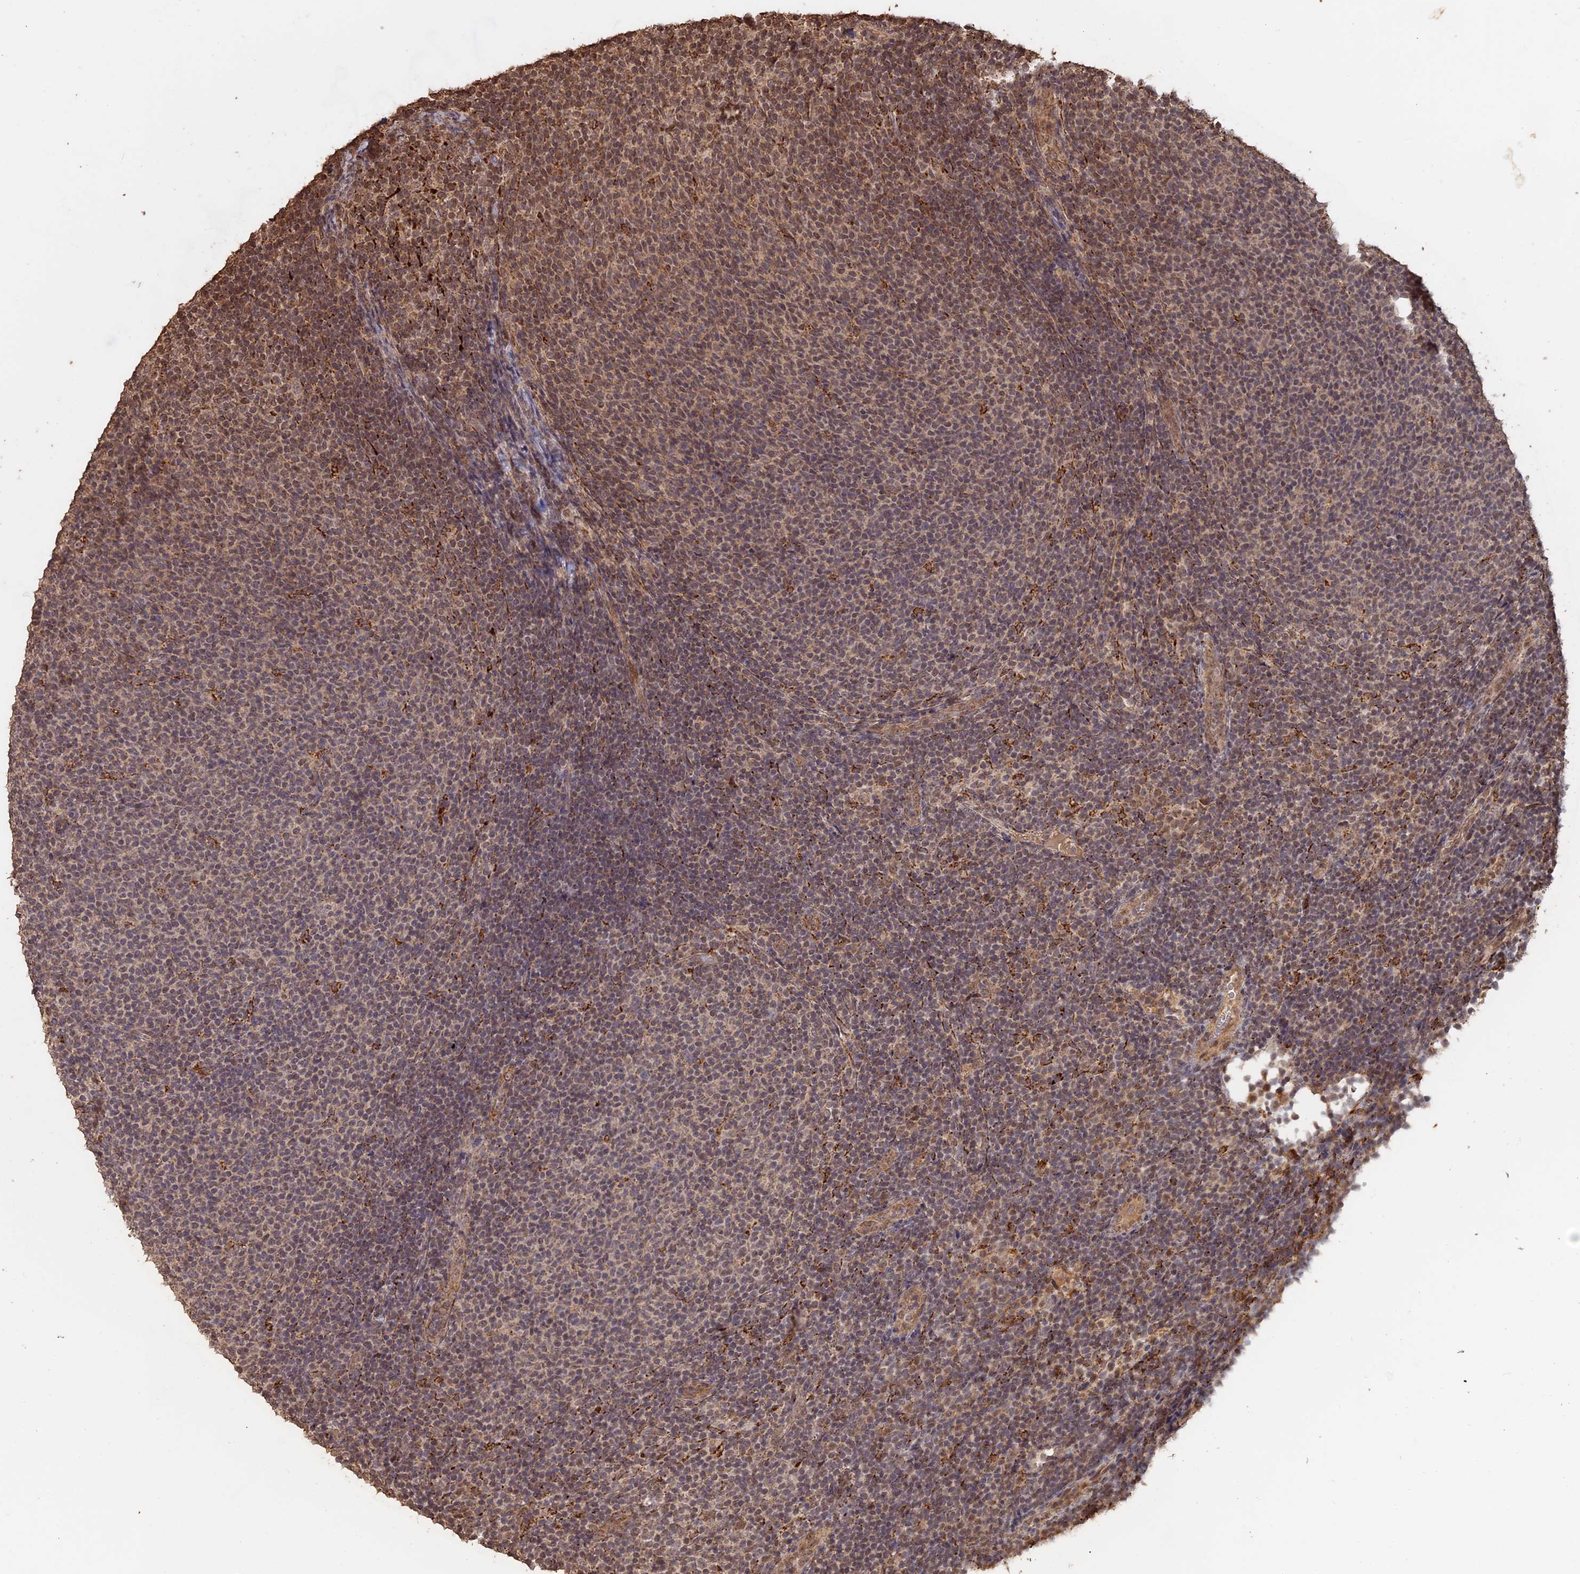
{"staining": {"intensity": "weak", "quantity": "25%-75%", "location": "nuclear"}, "tissue": "lymphoma", "cell_type": "Tumor cells", "image_type": "cancer", "snomed": [{"axis": "morphology", "description": "Malignant lymphoma, non-Hodgkin's type, Low grade"}, {"axis": "topography", "description": "Lymph node"}], "caption": "Protein expression by IHC reveals weak nuclear expression in approximately 25%-75% of tumor cells in lymphoma. (Brightfield microscopy of DAB IHC at high magnification).", "gene": "FAM210B", "patient": {"sex": "male", "age": 66}}